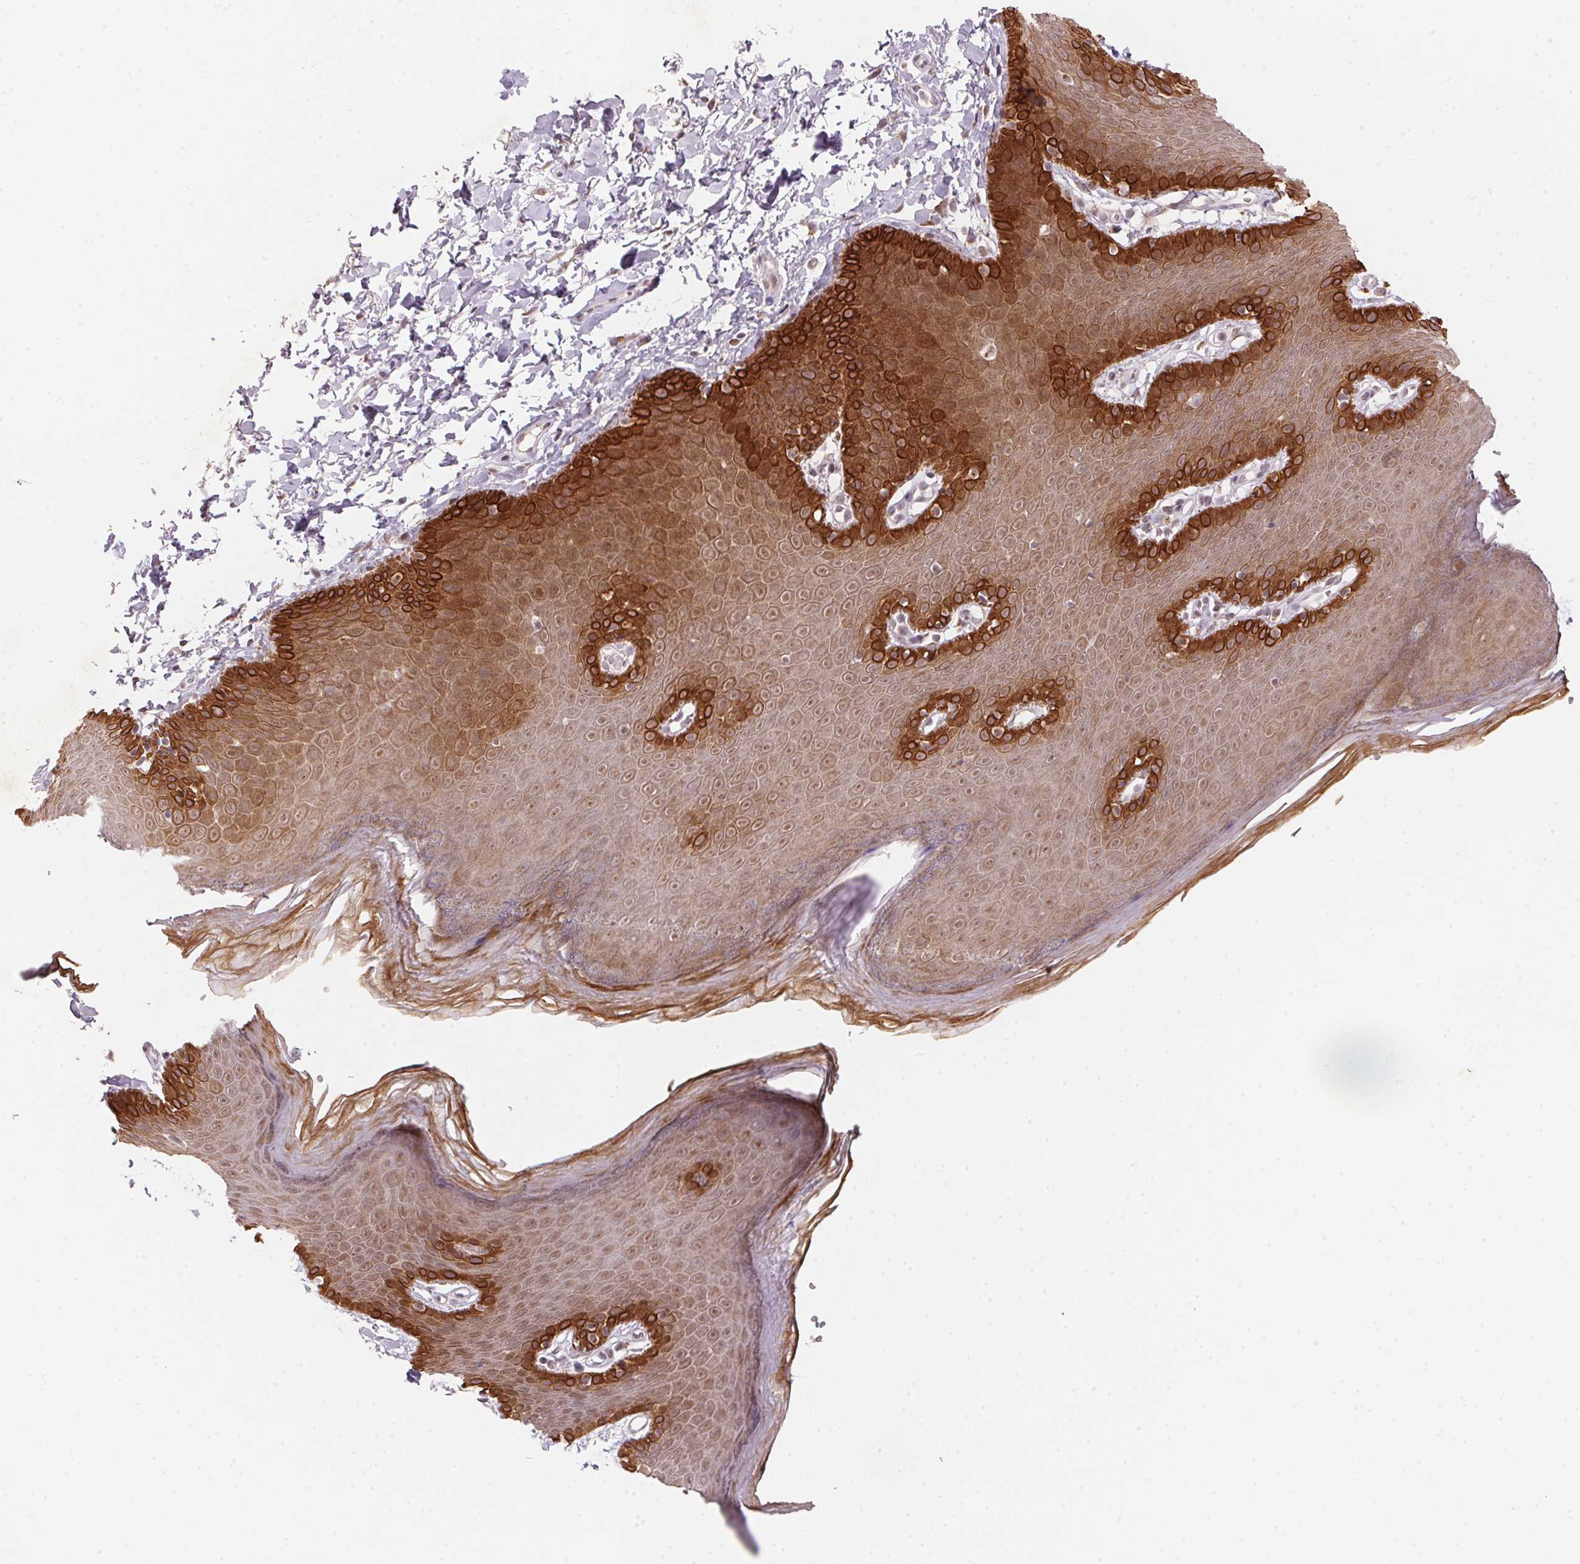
{"staining": {"intensity": "strong", "quantity": ">75%", "location": "cytoplasmic/membranous"}, "tissue": "skin", "cell_type": "Epidermal cells", "image_type": "normal", "snomed": [{"axis": "morphology", "description": "Normal tissue, NOS"}, {"axis": "topography", "description": "Anal"}], "caption": "Benign skin reveals strong cytoplasmic/membranous positivity in about >75% of epidermal cells, visualized by immunohistochemistry.", "gene": "RAB22A", "patient": {"sex": "male", "age": 53}}